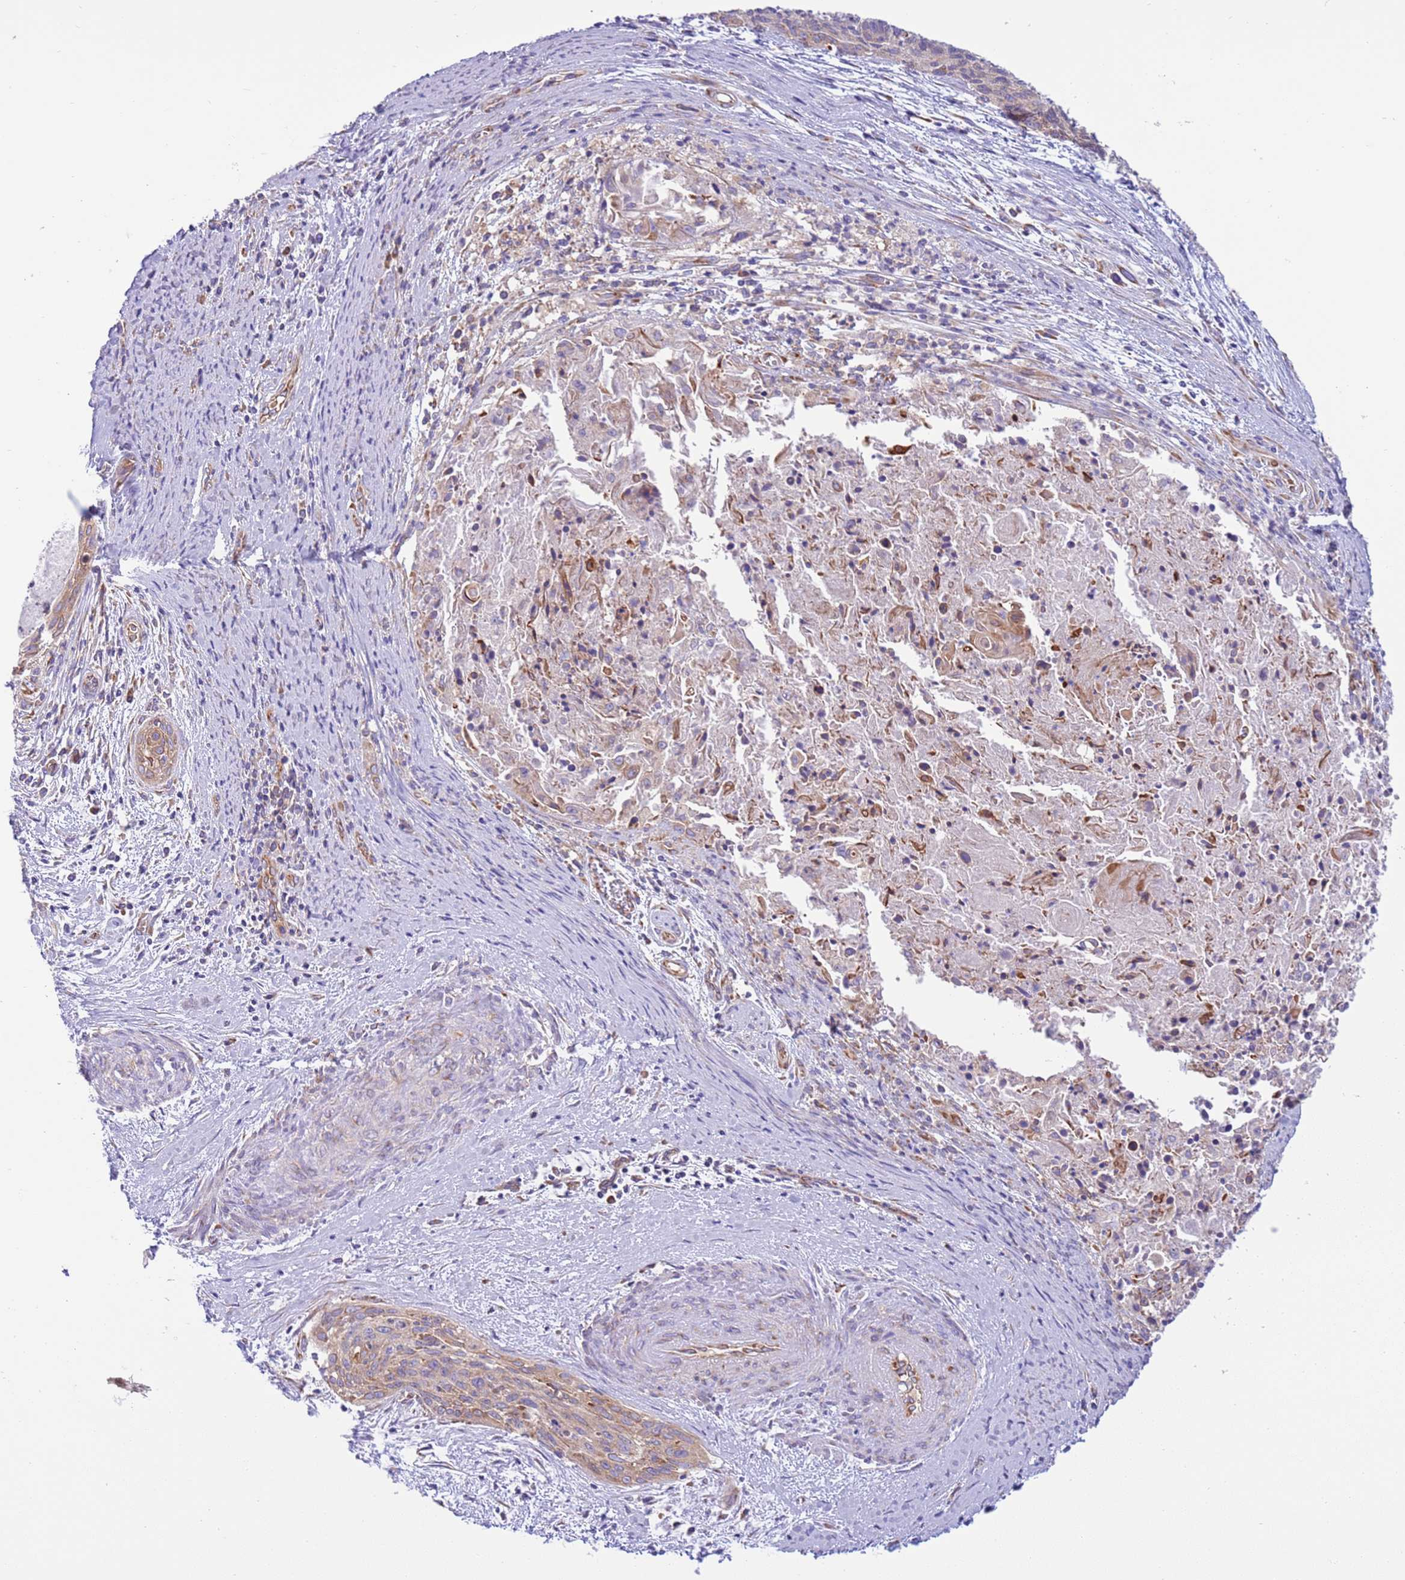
{"staining": {"intensity": "weak", "quantity": "25%-75%", "location": "cytoplasmic/membranous"}, "tissue": "cervical cancer", "cell_type": "Tumor cells", "image_type": "cancer", "snomed": [{"axis": "morphology", "description": "Squamous cell carcinoma, NOS"}, {"axis": "topography", "description": "Cervix"}], "caption": "DAB immunohistochemical staining of human cervical cancer (squamous cell carcinoma) reveals weak cytoplasmic/membranous protein staining in approximately 25%-75% of tumor cells.", "gene": "VARS1", "patient": {"sex": "female", "age": 55}}